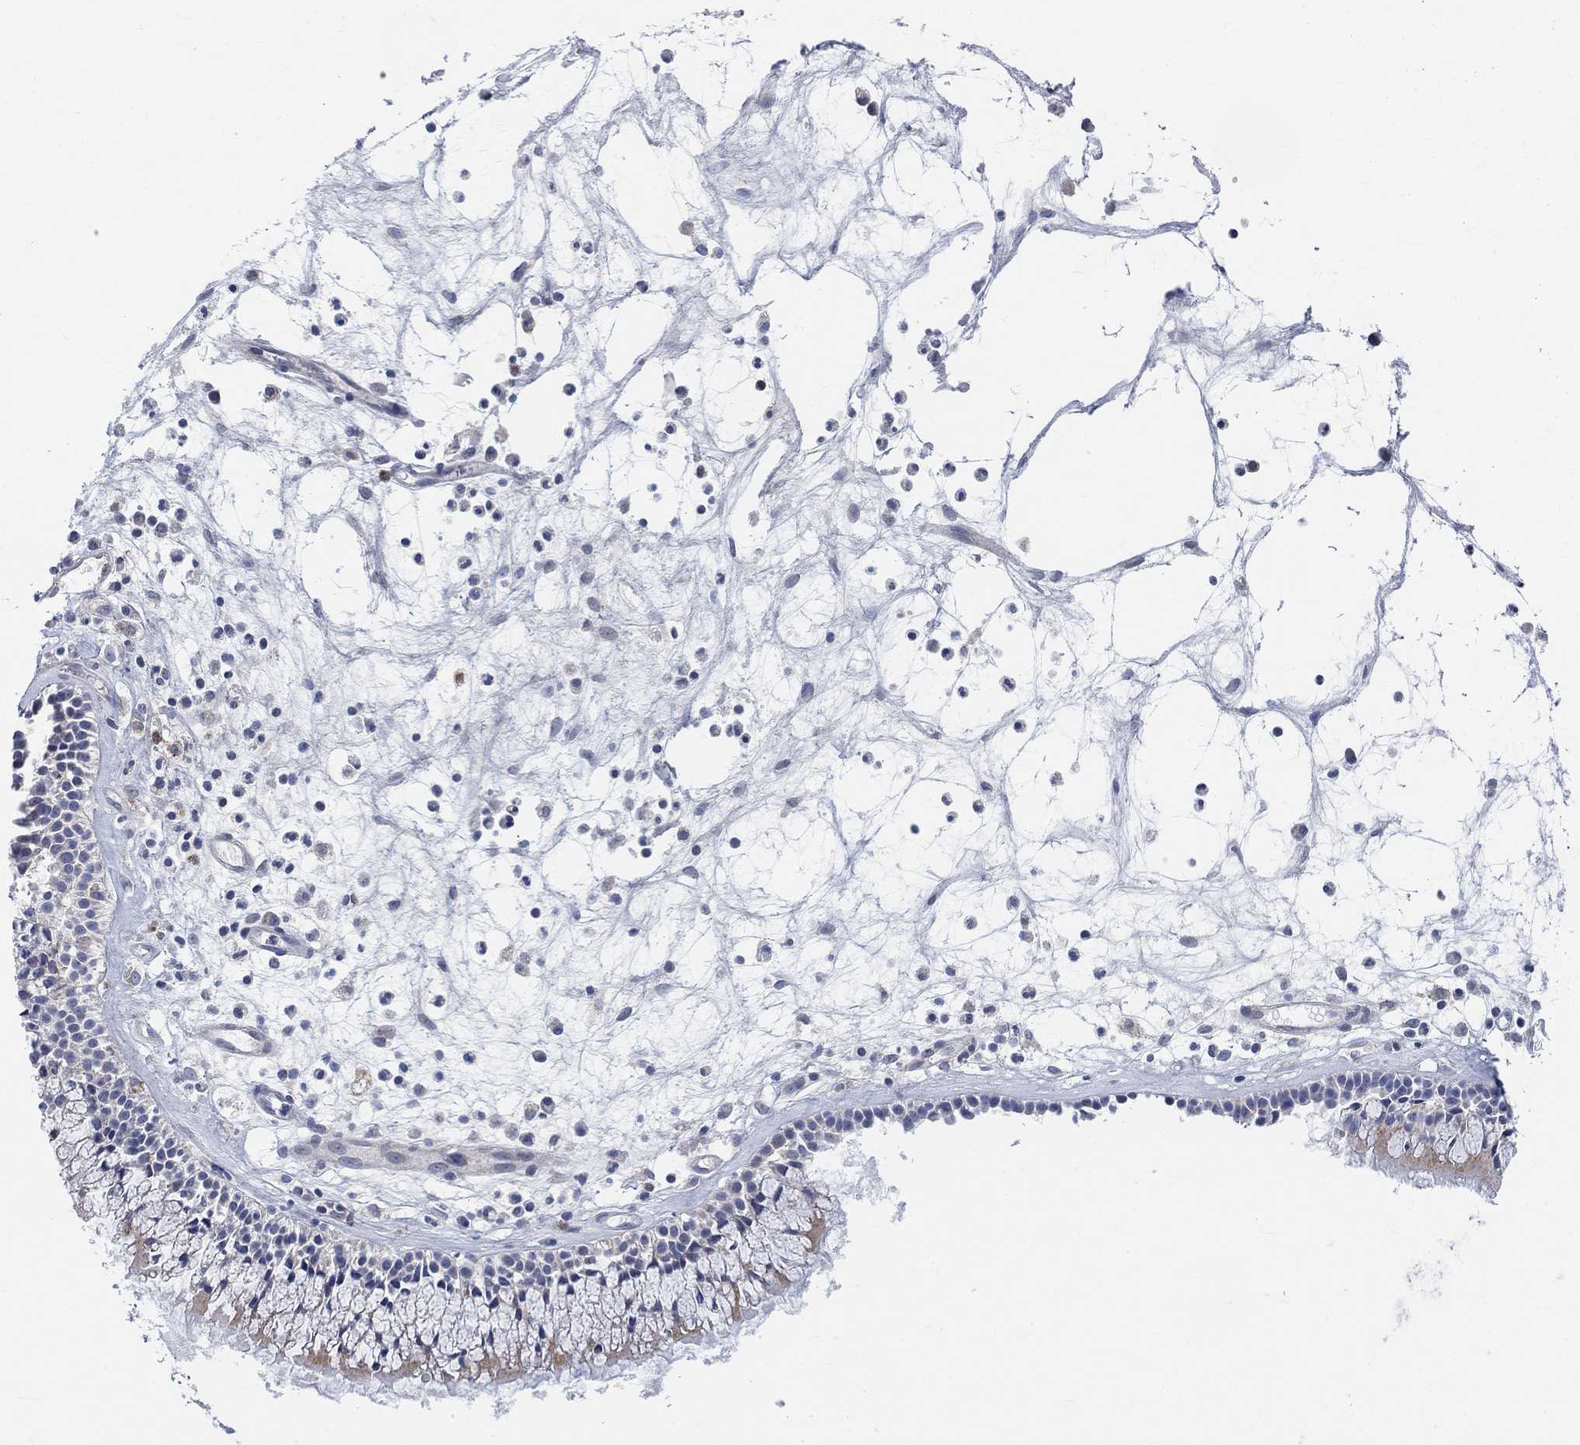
{"staining": {"intensity": "moderate", "quantity": "<25%", "location": "cytoplasmic/membranous"}, "tissue": "nasopharynx", "cell_type": "Respiratory epithelial cells", "image_type": "normal", "snomed": [{"axis": "morphology", "description": "Normal tissue, NOS"}, {"axis": "topography", "description": "Nasopharynx"}], "caption": "About <25% of respiratory epithelial cells in normal nasopharynx demonstrate moderate cytoplasmic/membranous protein expression as visualized by brown immunohistochemical staining.", "gene": "HCRTR1", "patient": {"sex": "female", "age": 47}}